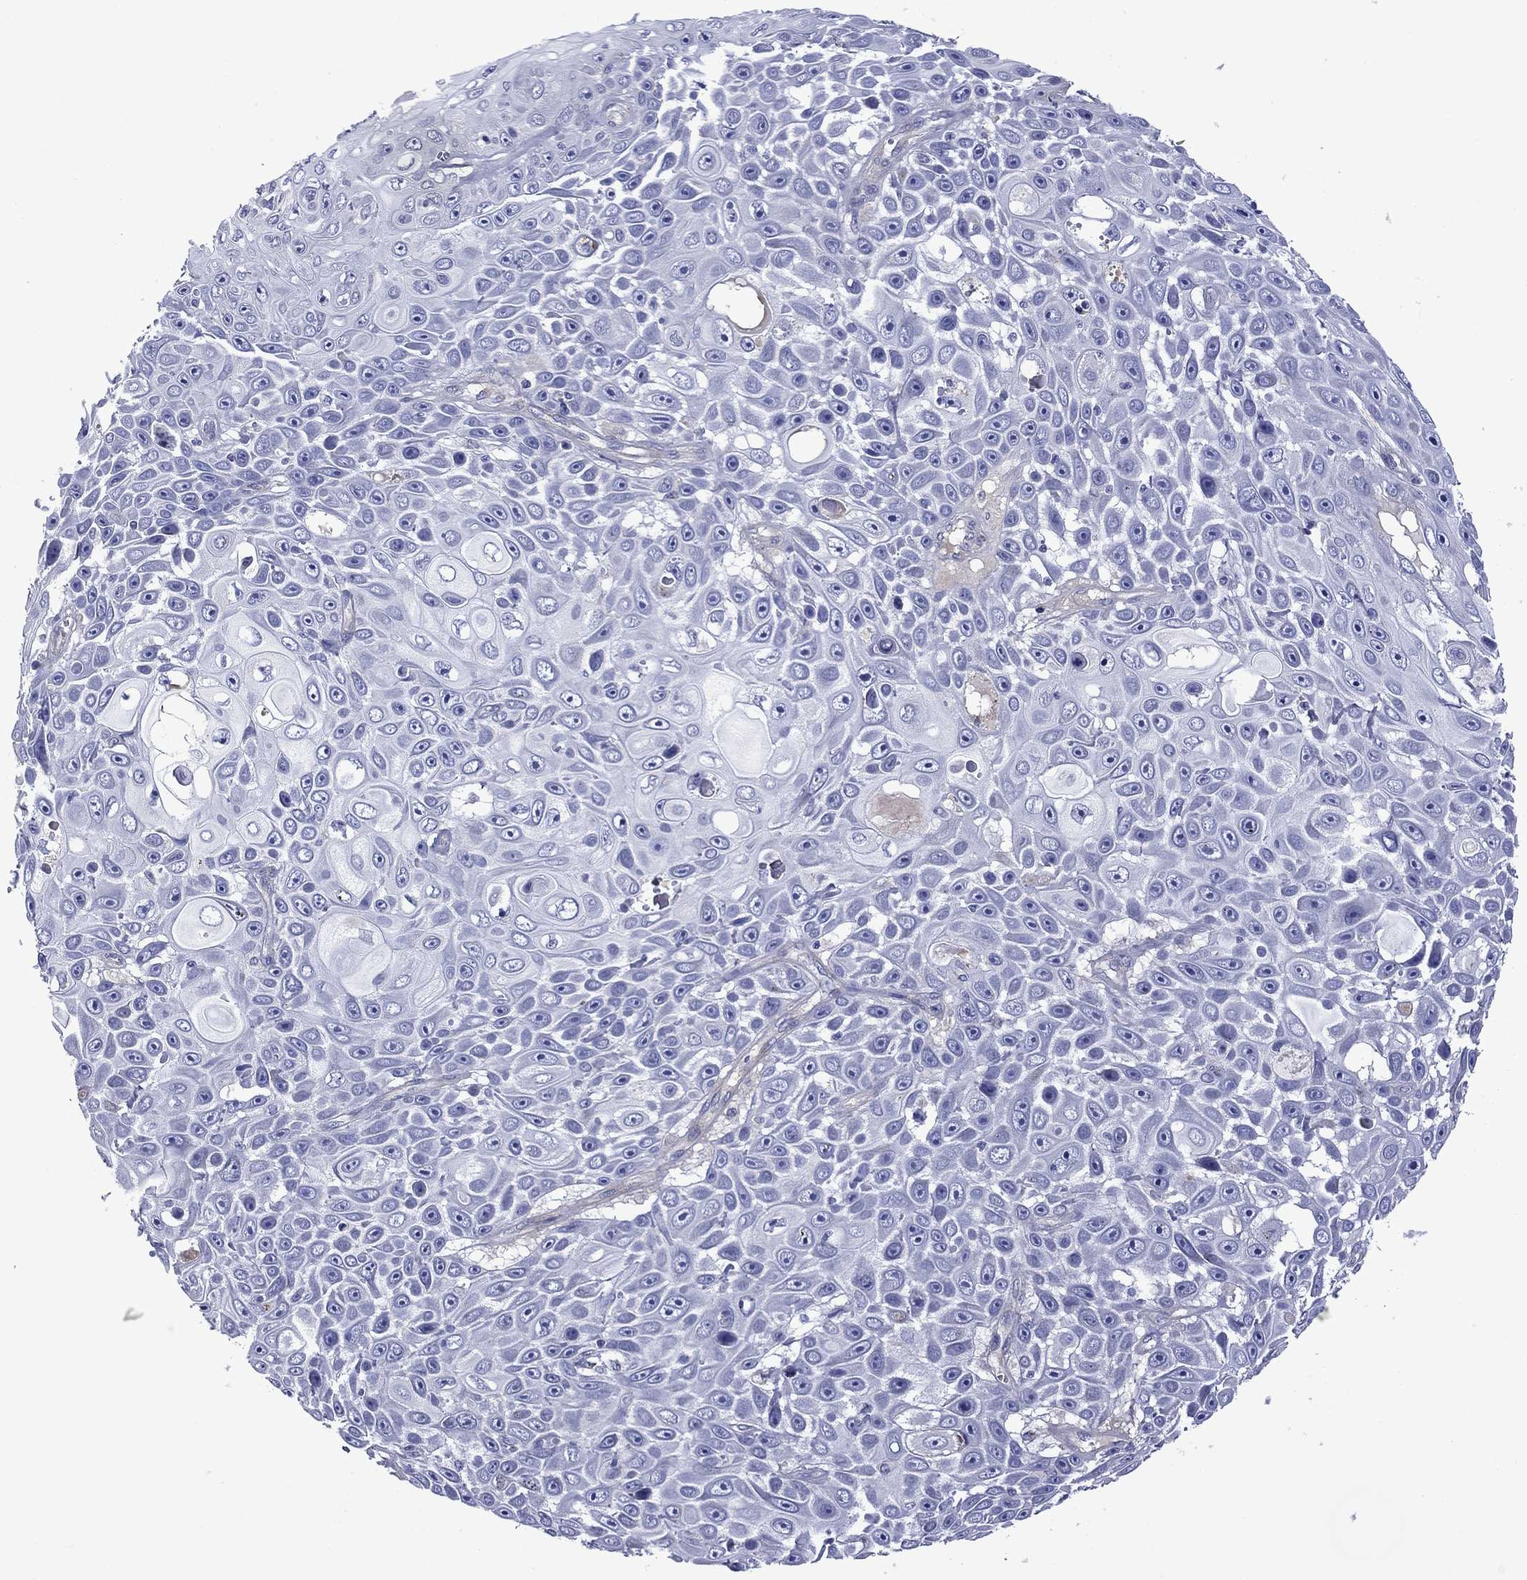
{"staining": {"intensity": "negative", "quantity": "none", "location": "none"}, "tissue": "skin cancer", "cell_type": "Tumor cells", "image_type": "cancer", "snomed": [{"axis": "morphology", "description": "Squamous cell carcinoma, NOS"}, {"axis": "topography", "description": "Skin"}], "caption": "This is an immunohistochemistry image of human skin squamous cell carcinoma. There is no expression in tumor cells.", "gene": "HSPG2", "patient": {"sex": "male", "age": 82}}